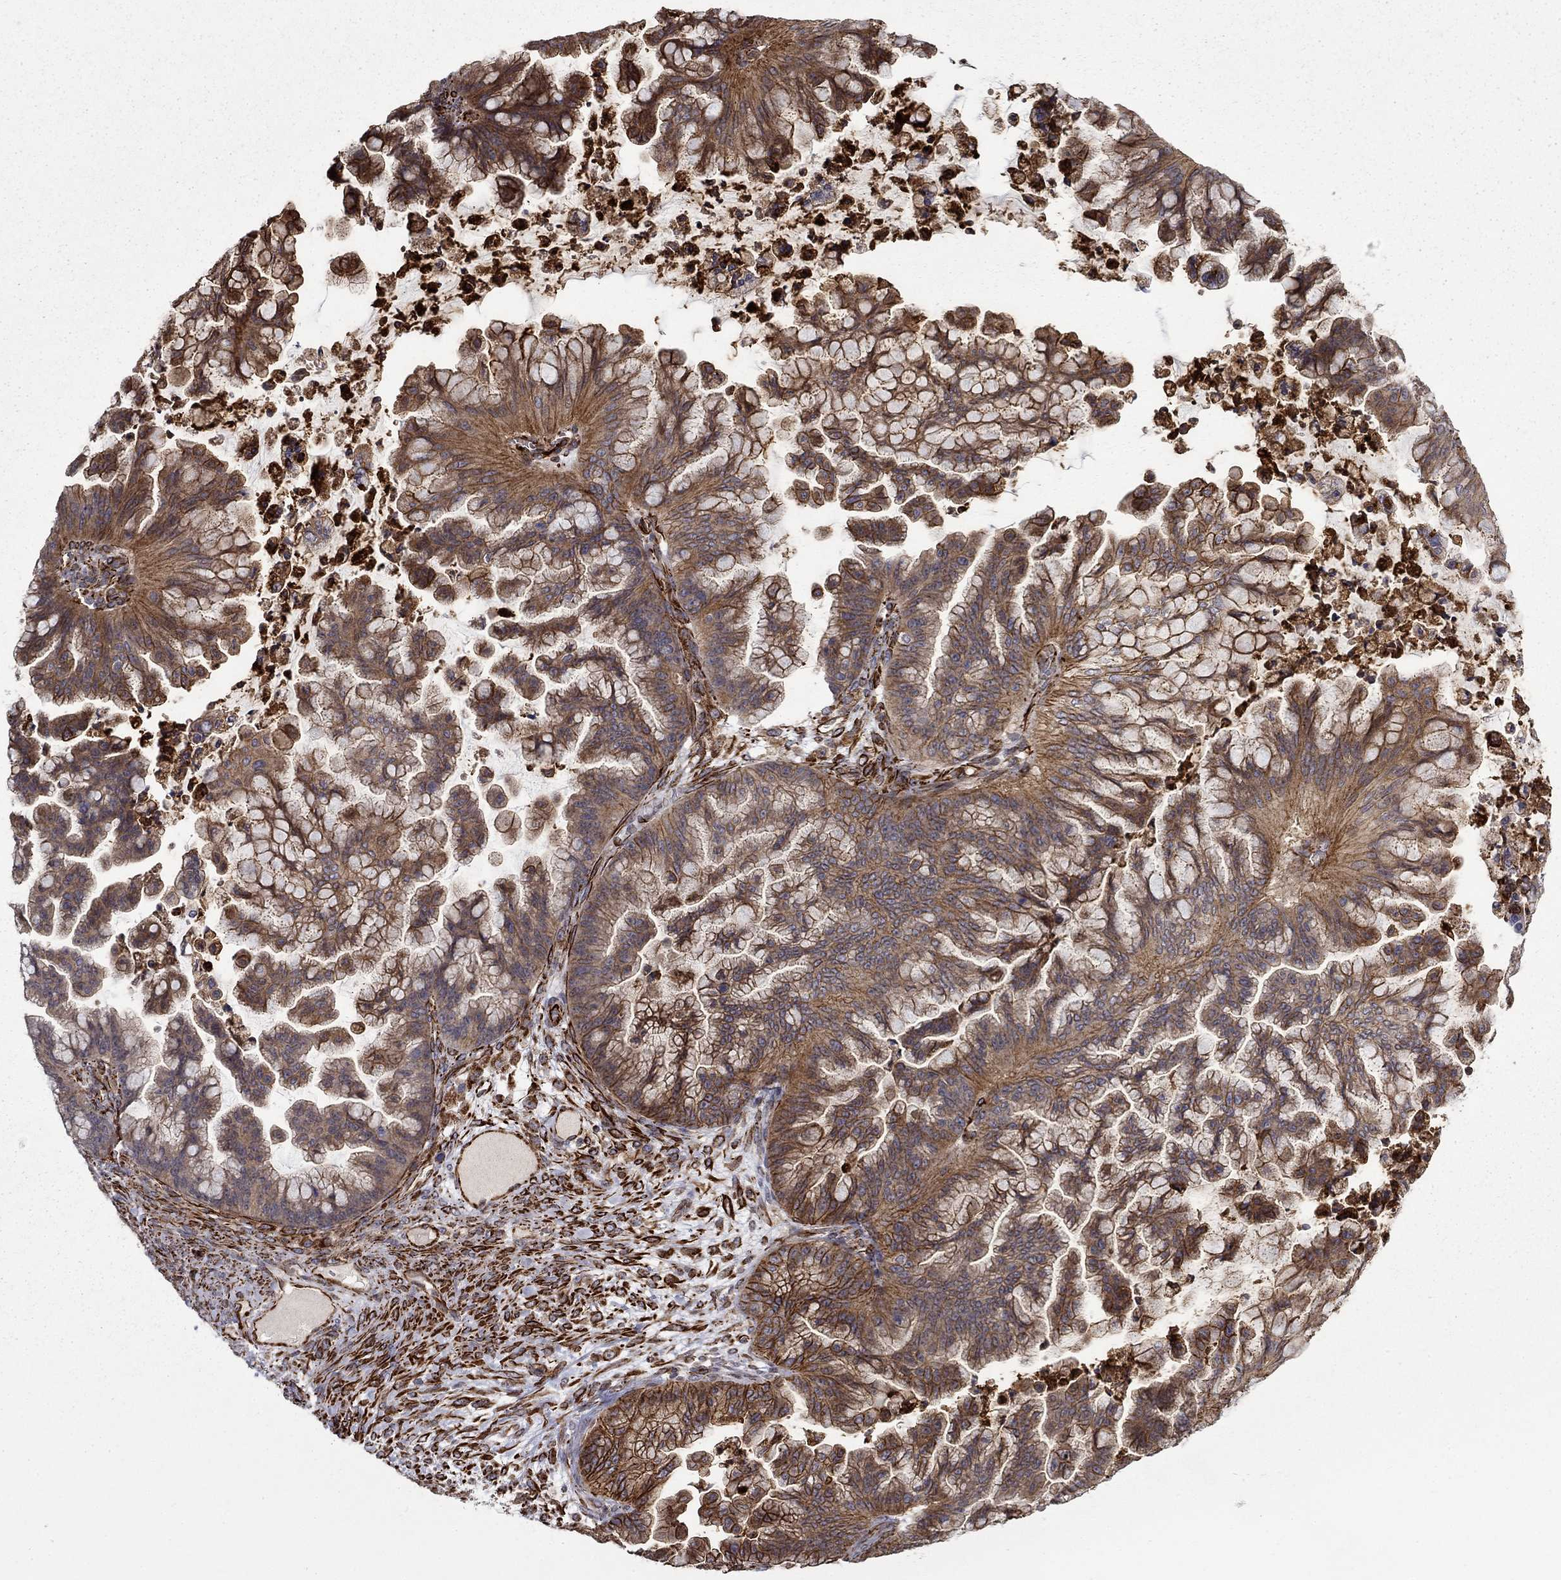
{"staining": {"intensity": "moderate", "quantity": ">75%", "location": "cytoplasmic/membranous"}, "tissue": "ovarian cancer", "cell_type": "Tumor cells", "image_type": "cancer", "snomed": [{"axis": "morphology", "description": "Cystadenocarcinoma, mucinous, NOS"}, {"axis": "topography", "description": "Ovary"}], "caption": "Ovarian cancer stained for a protein (brown) shows moderate cytoplasmic/membranous positive staining in approximately >75% of tumor cells.", "gene": "ADM", "patient": {"sex": "female", "age": 67}}